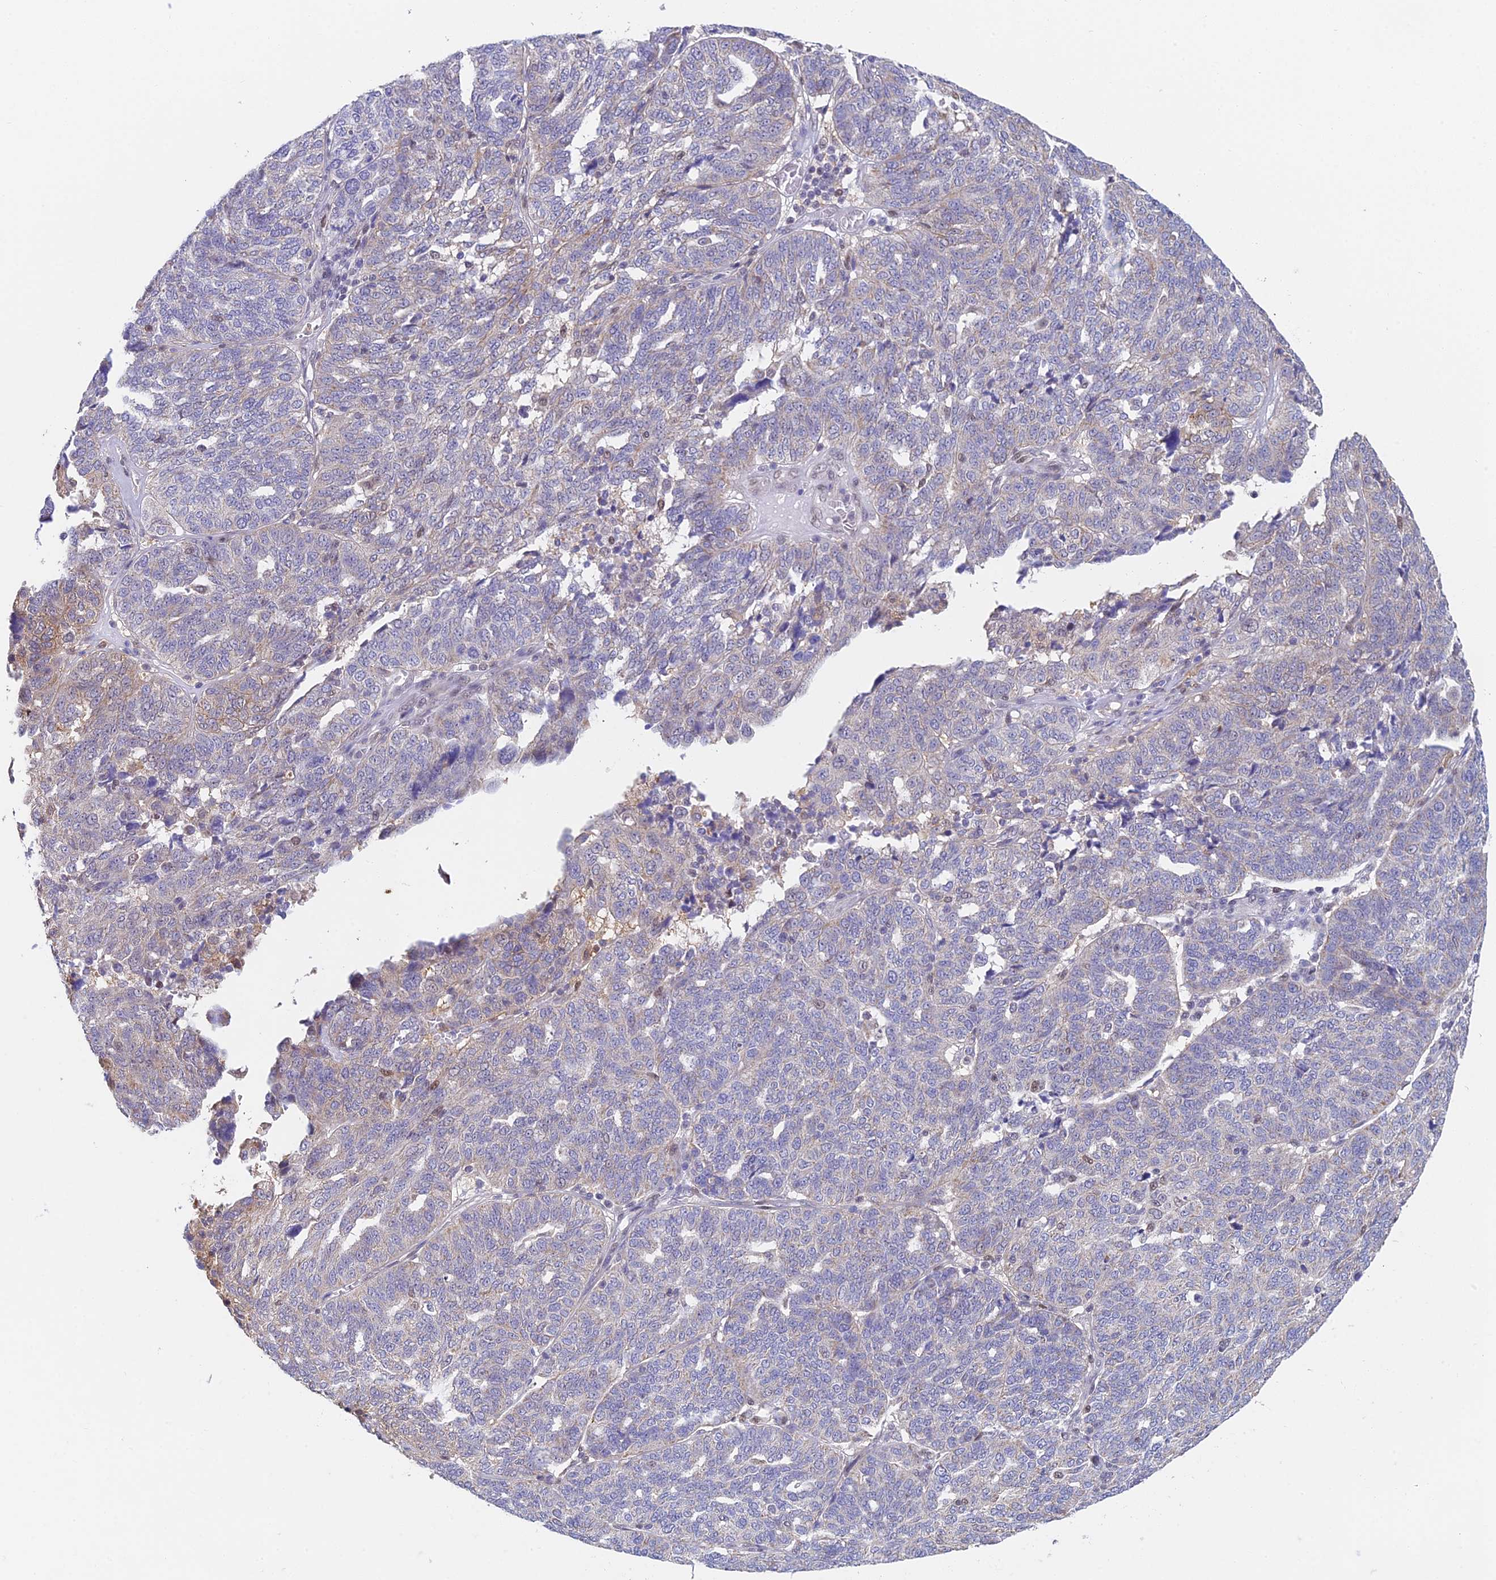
{"staining": {"intensity": "weak", "quantity": "<25%", "location": "cytoplasmic/membranous"}, "tissue": "ovarian cancer", "cell_type": "Tumor cells", "image_type": "cancer", "snomed": [{"axis": "morphology", "description": "Cystadenocarcinoma, serous, NOS"}, {"axis": "topography", "description": "Ovary"}], "caption": "A high-resolution micrograph shows immunohistochemistry (IHC) staining of ovarian cancer, which demonstrates no significant positivity in tumor cells.", "gene": "MRPL17", "patient": {"sex": "female", "age": 59}}